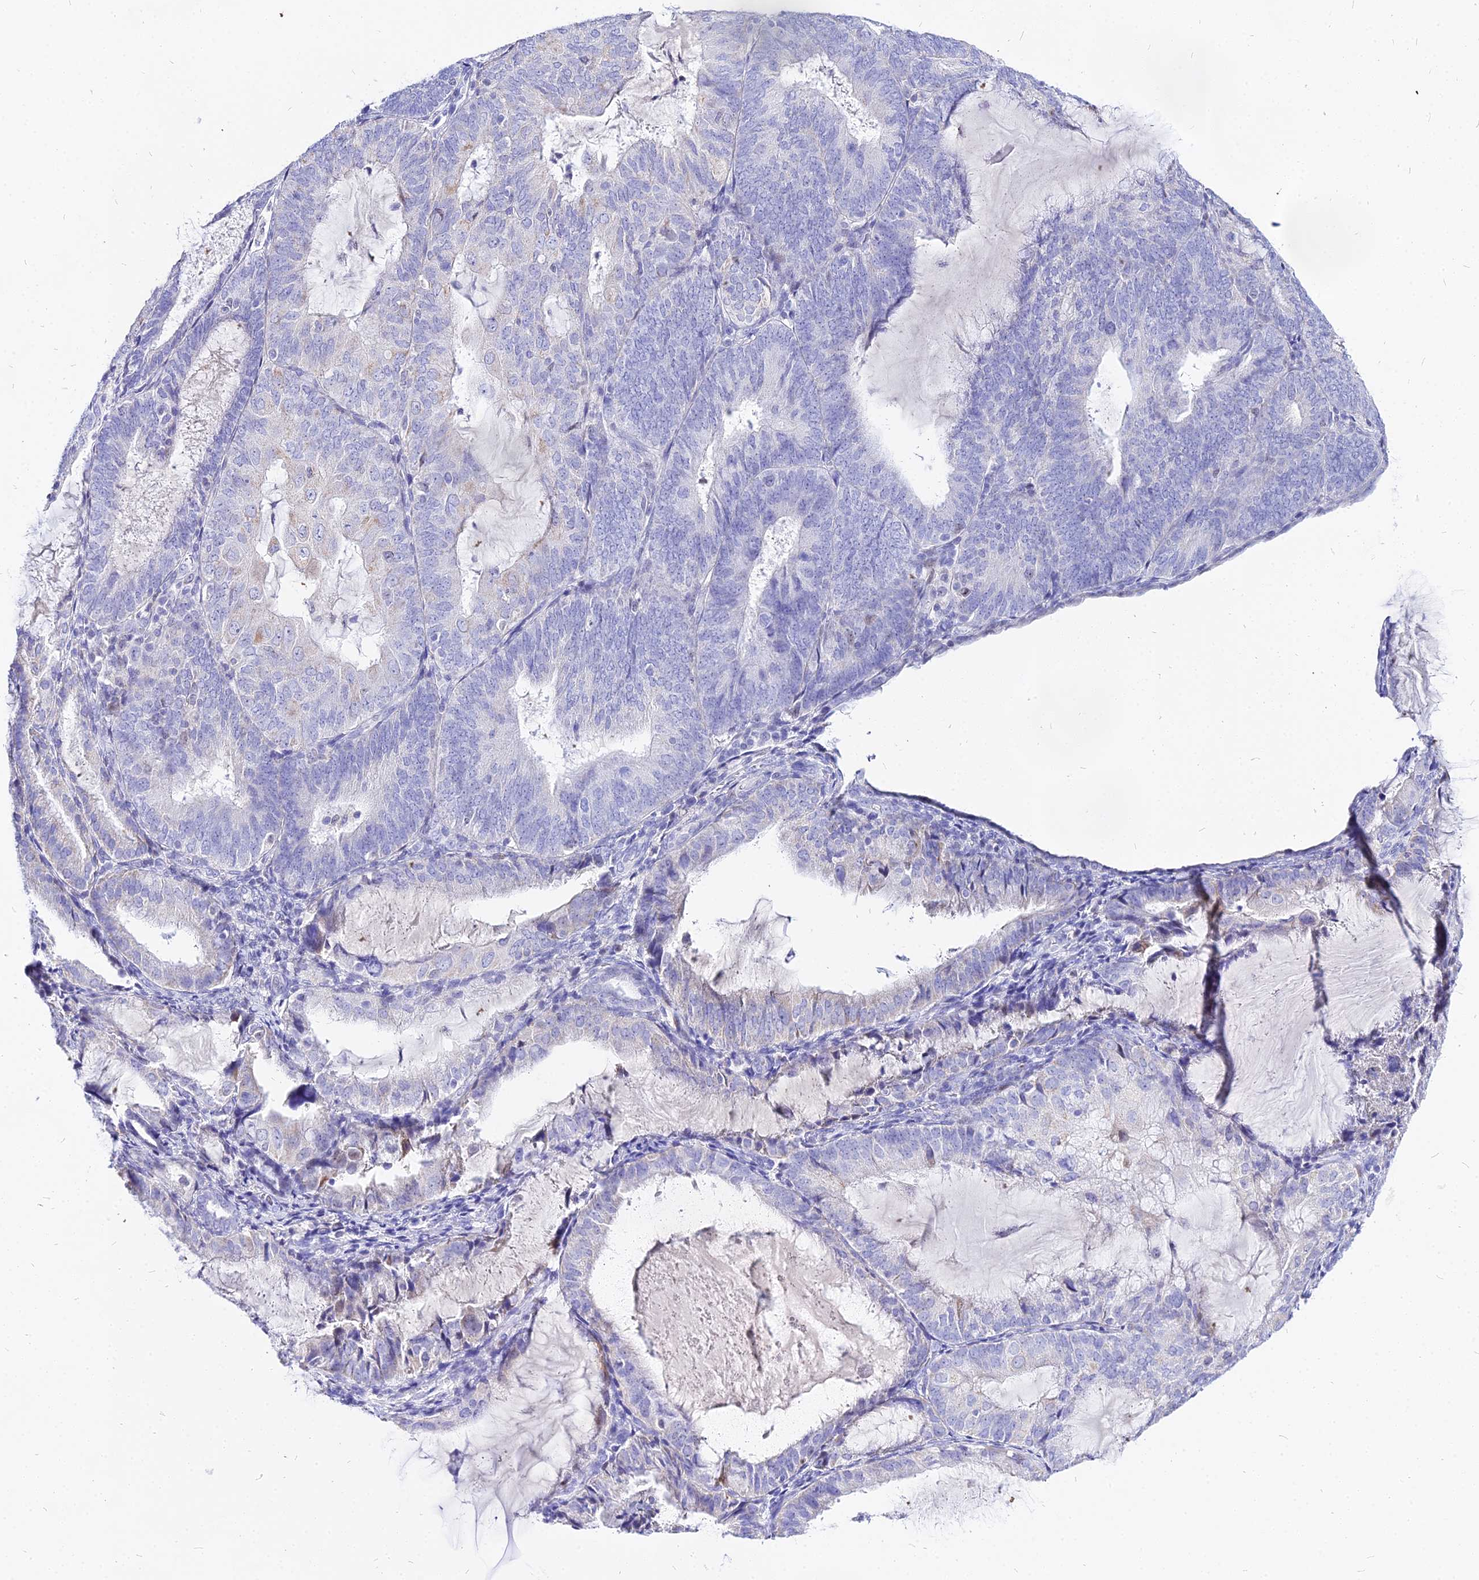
{"staining": {"intensity": "negative", "quantity": "none", "location": "none"}, "tissue": "endometrial cancer", "cell_type": "Tumor cells", "image_type": "cancer", "snomed": [{"axis": "morphology", "description": "Adenocarcinoma, NOS"}, {"axis": "topography", "description": "Endometrium"}], "caption": "Tumor cells show no significant protein positivity in endometrial adenocarcinoma.", "gene": "CARD18", "patient": {"sex": "female", "age": 81}}